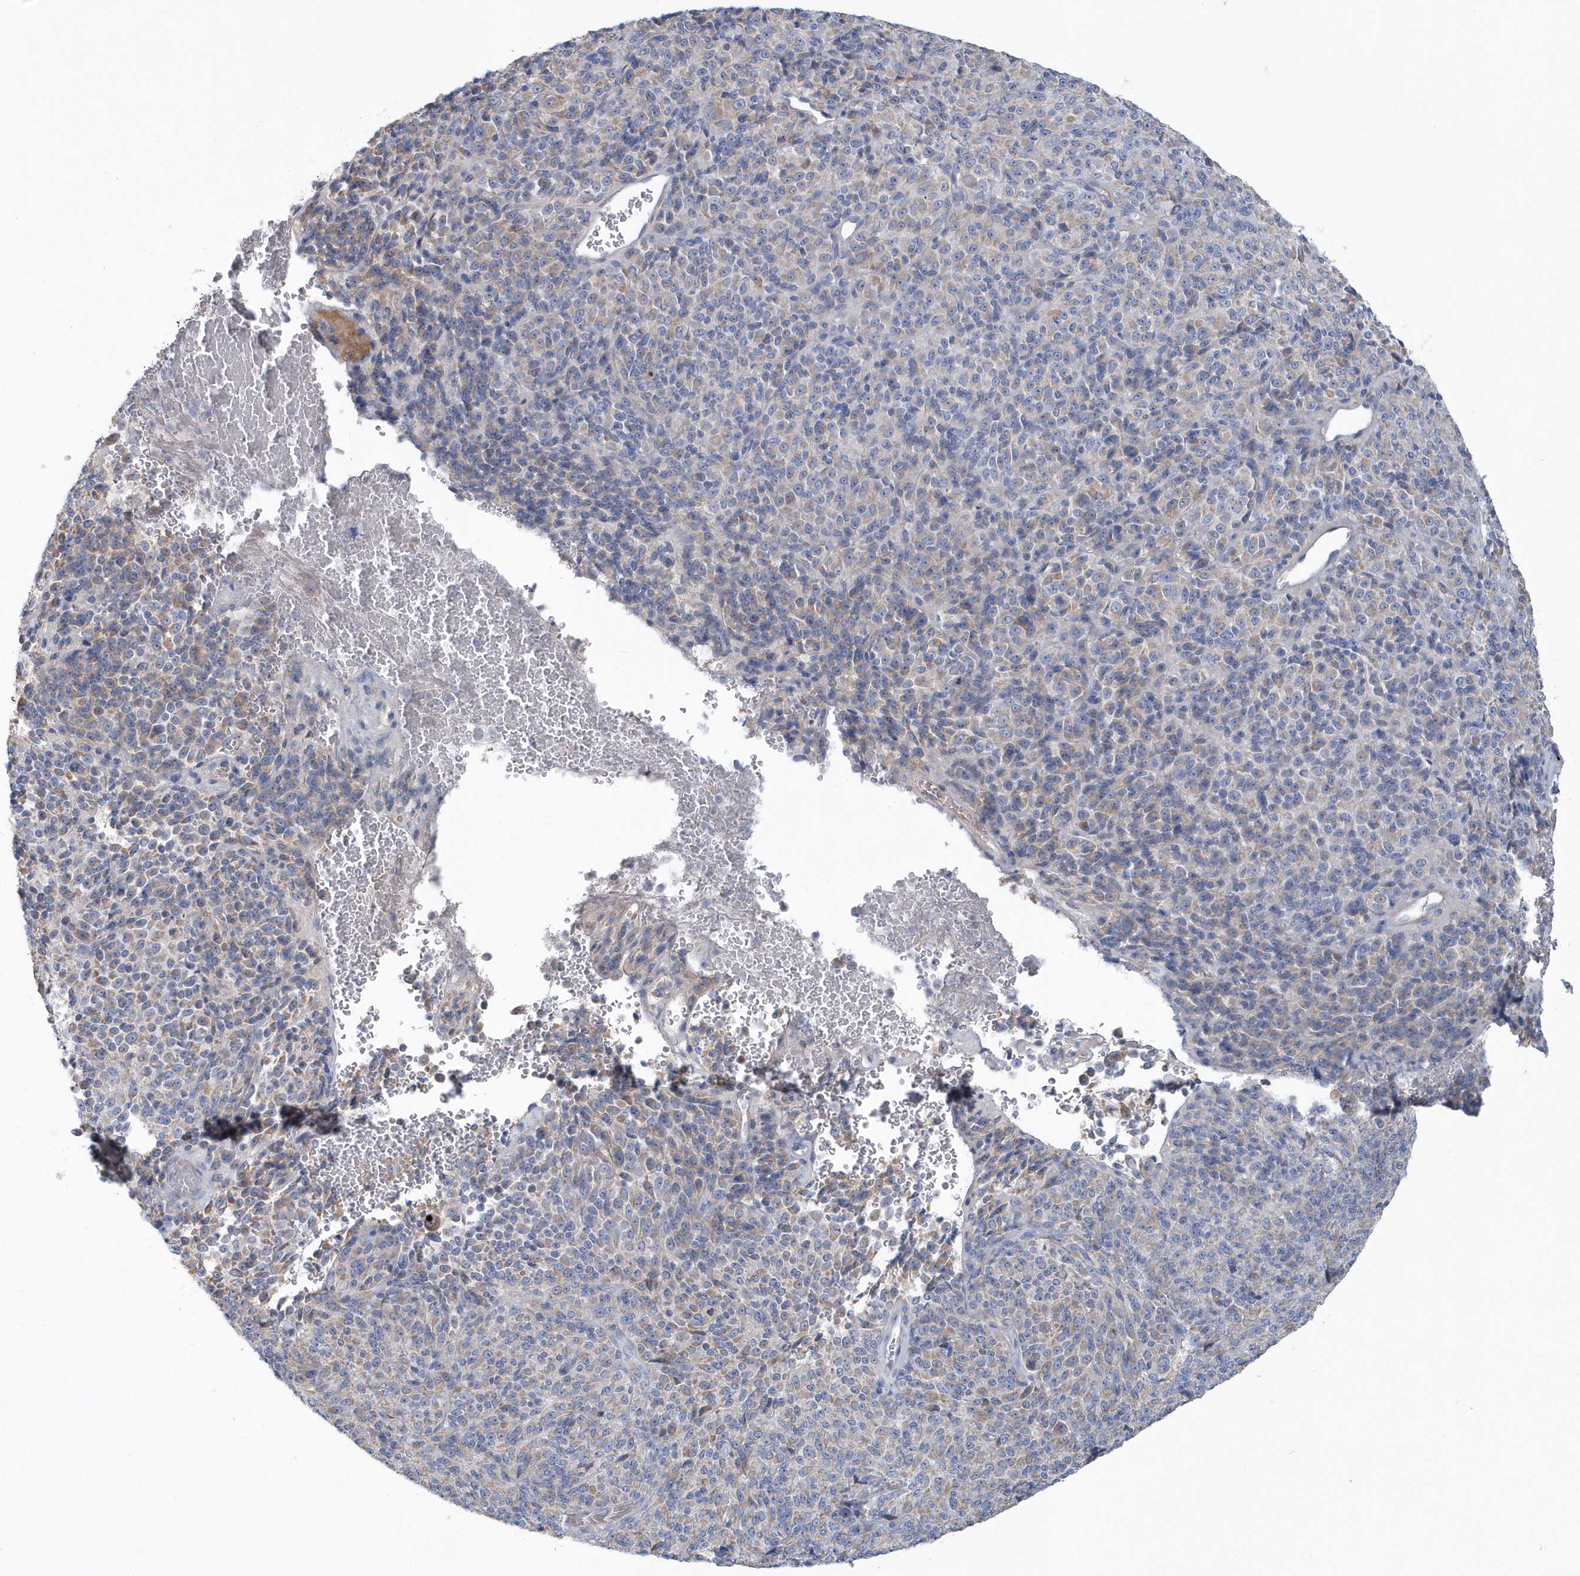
{"staining": {"intensity": "negative", "quantity": "none", "location": "none"}, "tissue": "melanoma", "cell_type": "Tumor cells", "image_type": "cancer", "snomed": [{"axis": "morphology", "description": "Malignant melanoma, Metastatic site"}, {"axis": "topography", "description": "Brain"}], "caption": "Immunohistochemistry (IHC) image of neoplastic tissue: malignant melanoma (metastatic site) stained with DAB shows no significant protein expression in tumor cells. (DAB immunohistochemistry visualized using brightfield microscopy, high magnification).", "gene": "SPATA18", "patient": {"sex": "female", "age": 56}}